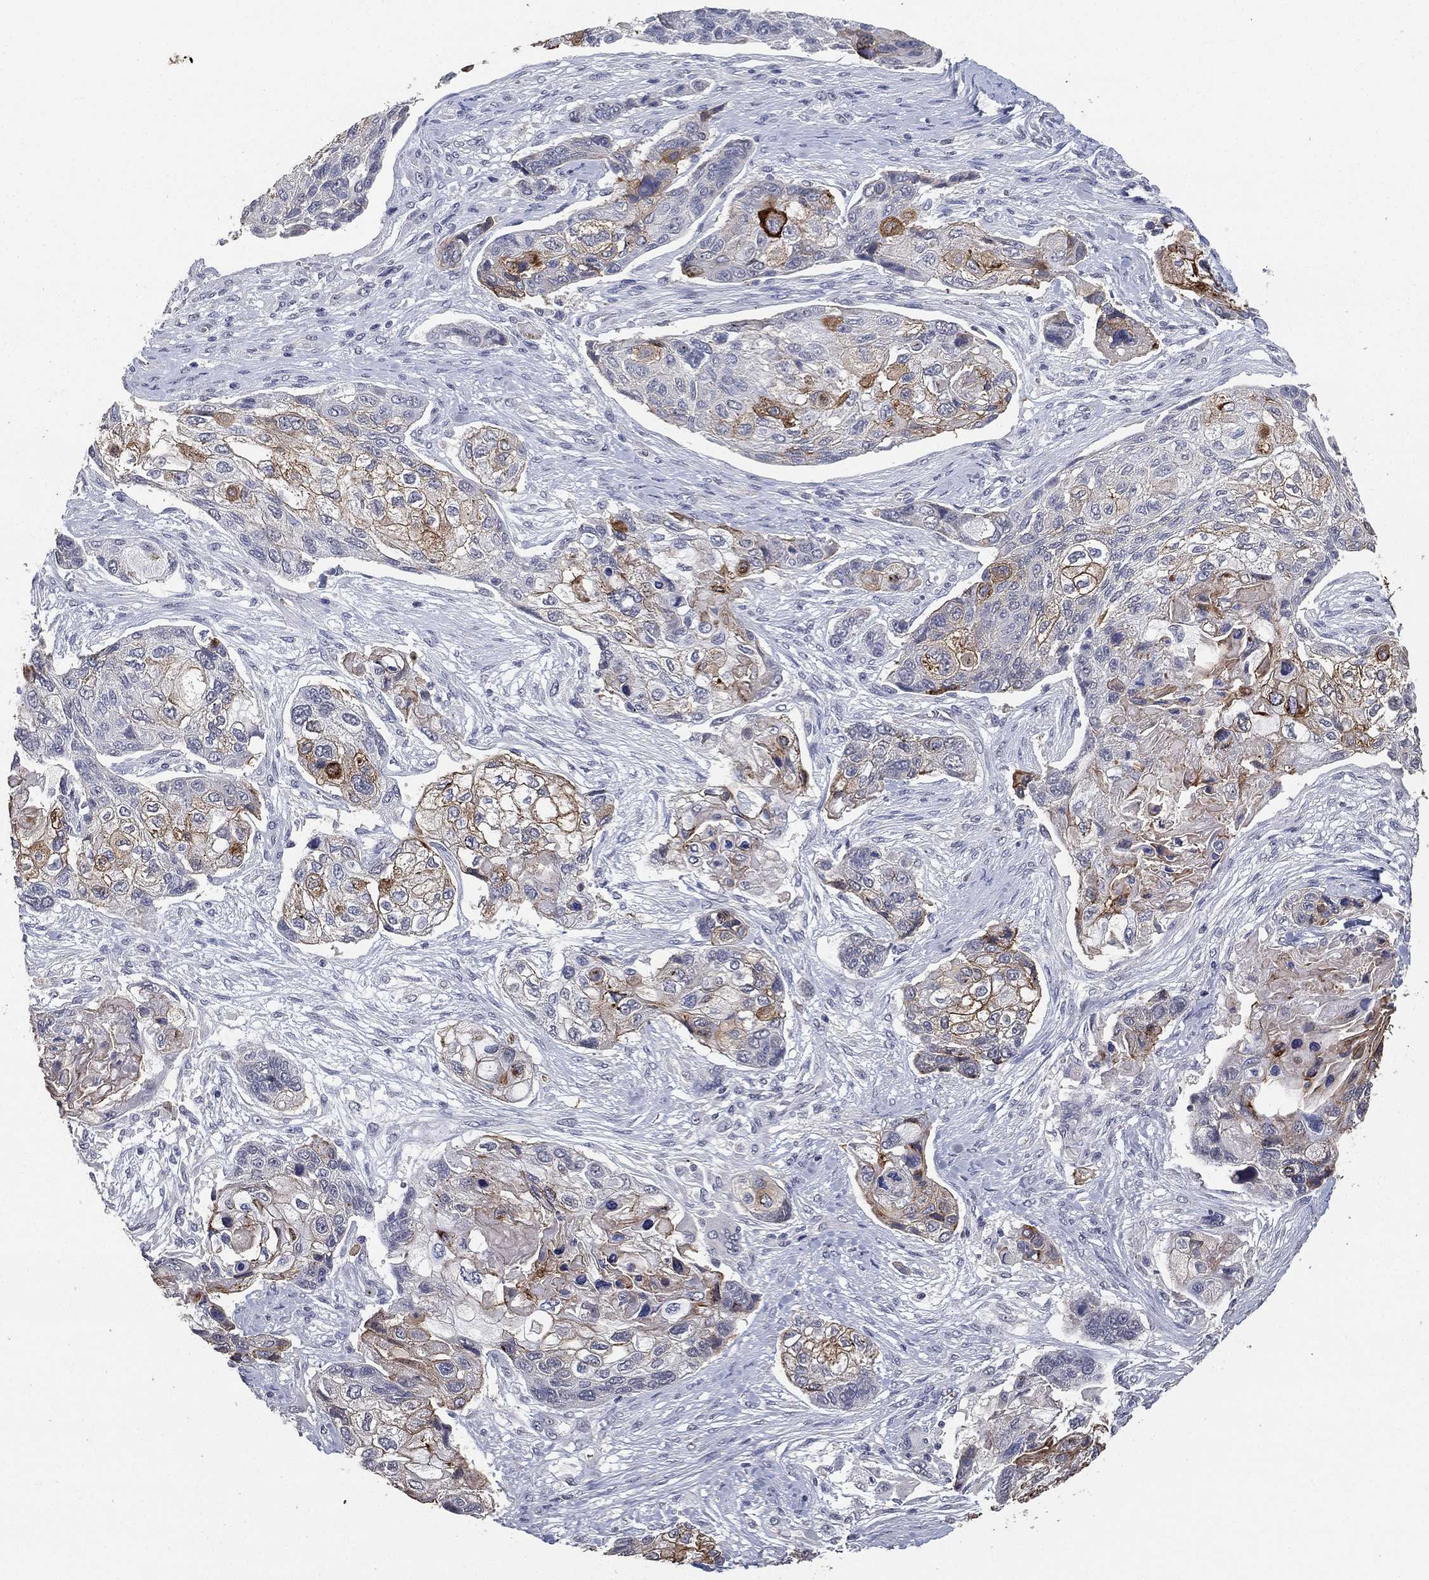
{"staining": {"intensity": "moderate", "quantity": "25%-75%", "location": "cytoplasmic/membranous"}, "tissue": "lung cancer", "cell_type": "Tumor cells", "image_type": "cancer", "snomed": [{"axis": "morphology", "description": "Squamous cell carcinoma, NOS"}, {"axis": "topography", "description": "Lung"}], "caption": "Protein analysis of squamous cell carcinoma (lung) tissue shows moderate cytoplasmic/membranous staining in approximately 25%-75% of tumor cells. Using DAB (brown) and hematoxylin (blue) stains, captured at high magnification using brightfield microscopy.", "gene": "DSG1", "patient": {"sex": "male", "age": 69}}